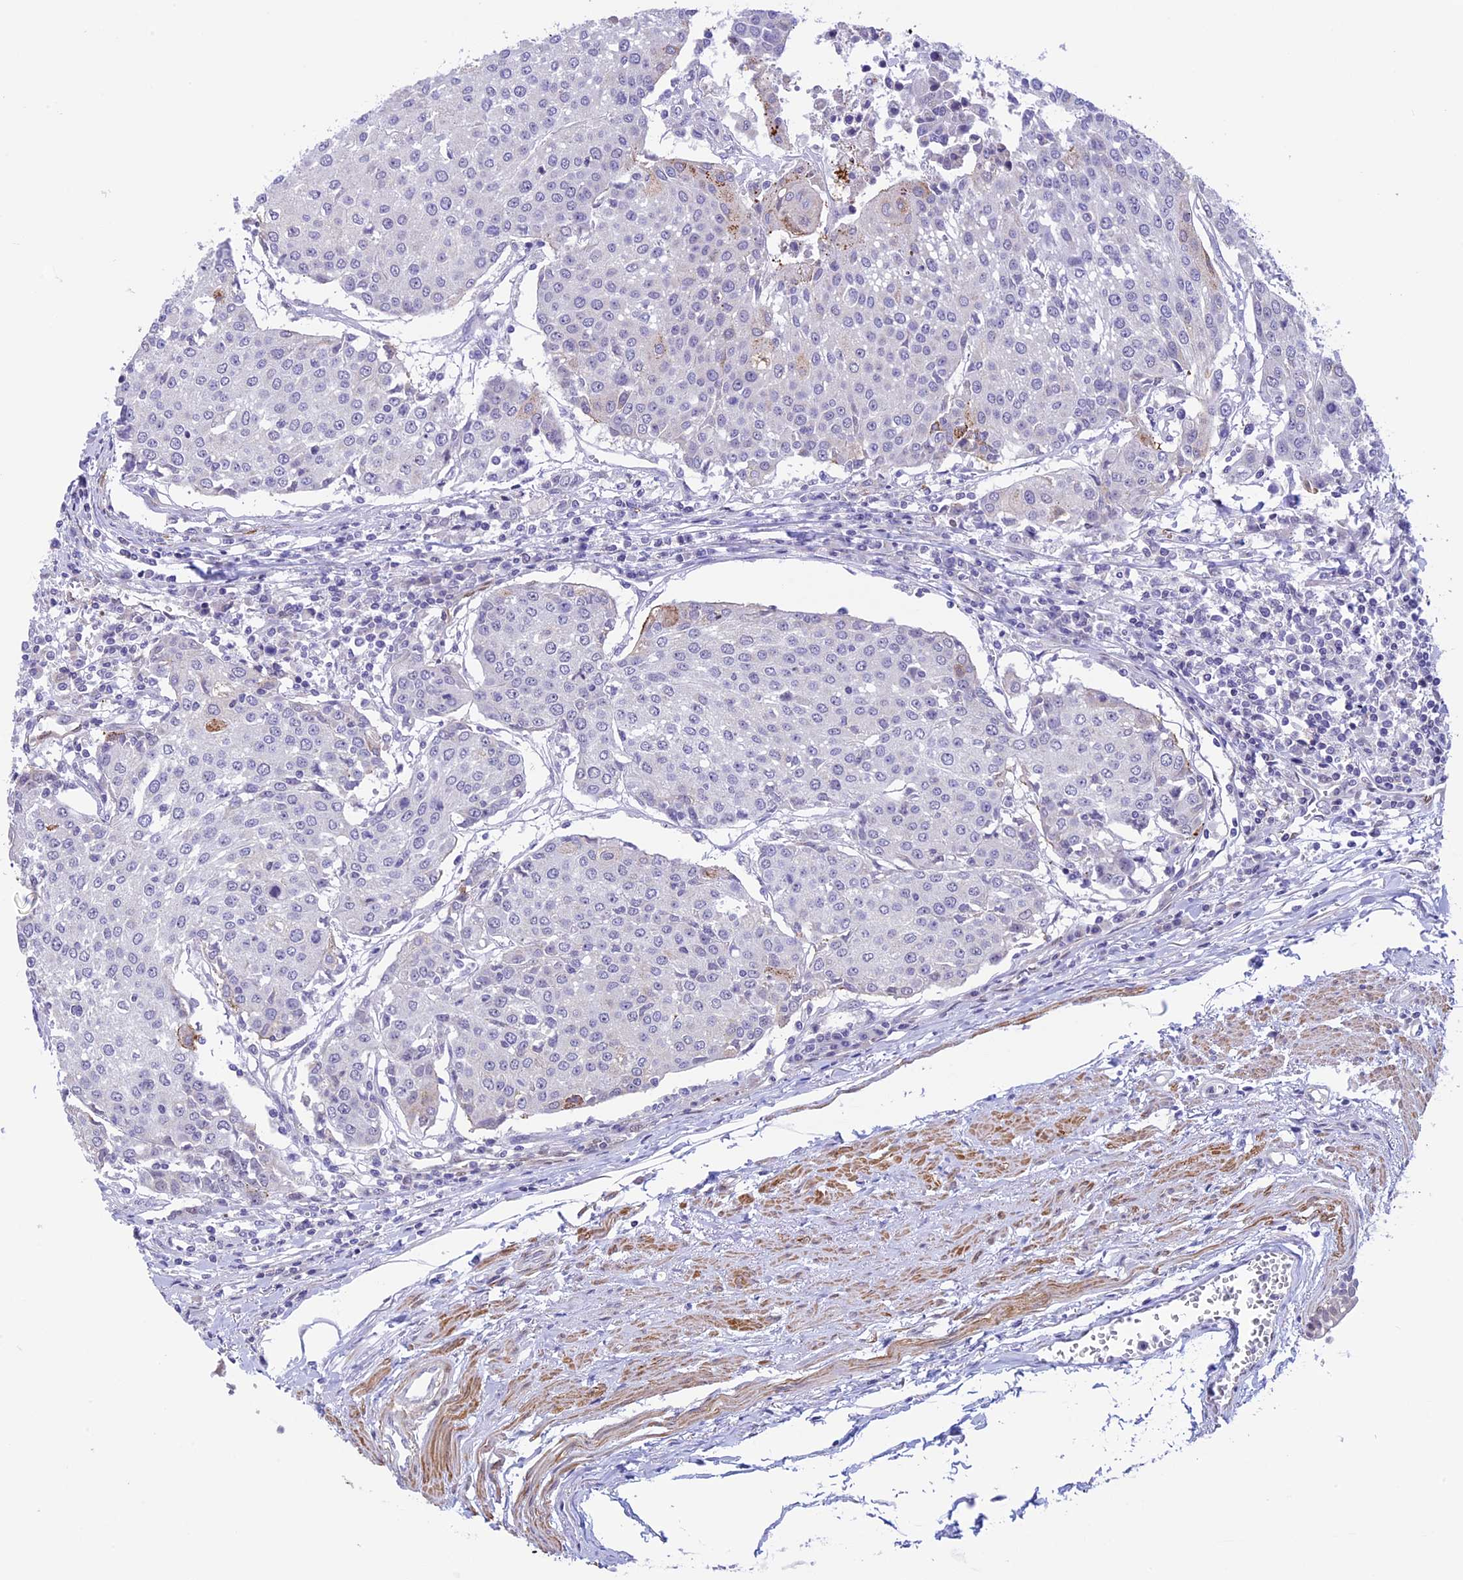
{"staining": {"intensity": "negative", "quantity": "none", "location": "none"}, "tissue": "urothelial cancer", "cell_type": "Tumor cells", "image_type": "cancer", "snomed": [{"axis": "morphology", "description": "Urothelial carcinoma, High grade"}, {"axis": "topography", "description": "Urinary bladder"}], "caption": "Tumor cells are negative for brown protein staining in urothelial cancer.", "gene": "IGSF6", "patient": {"sex": "female", "age": 85}}